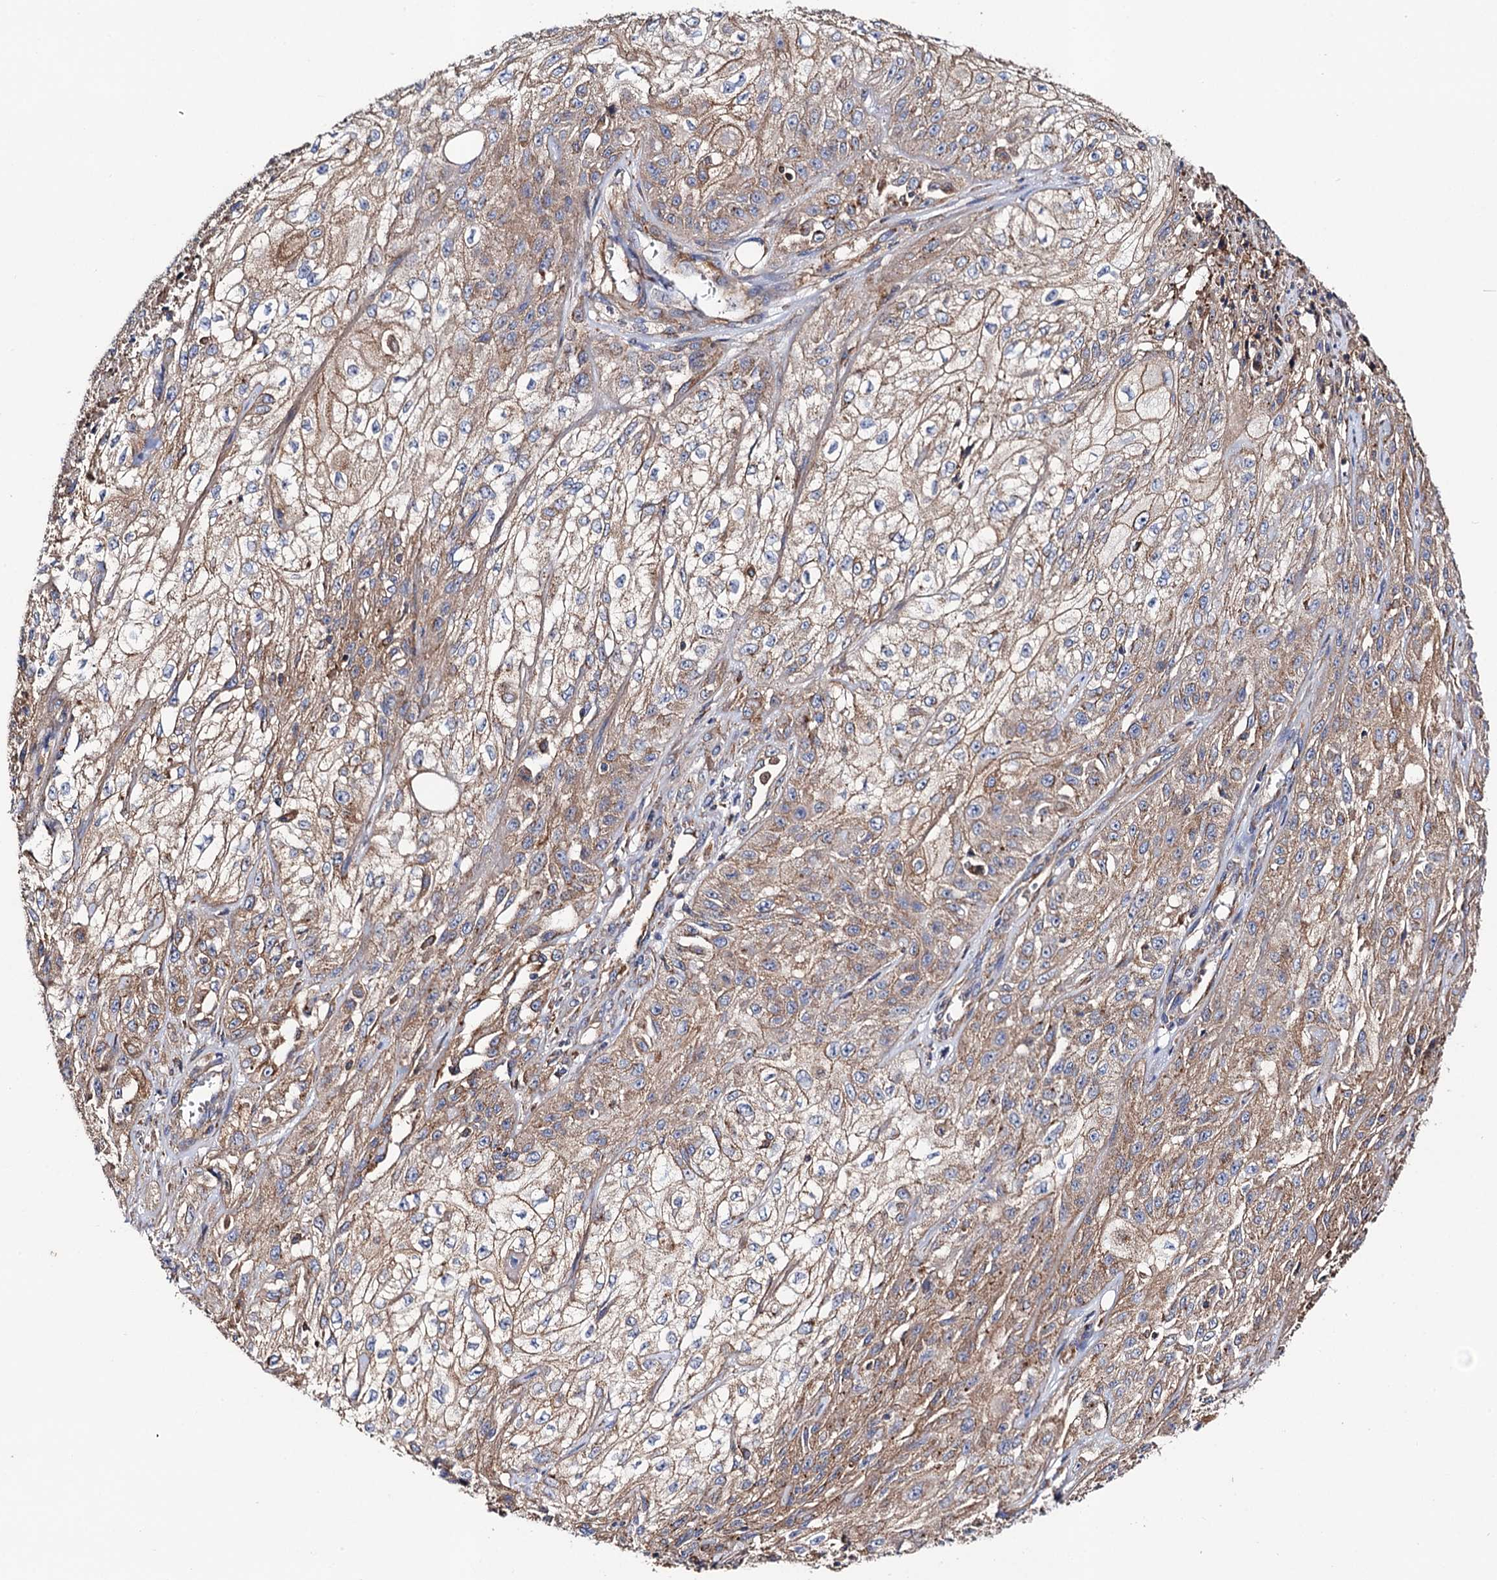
{"staining": {"intensity": "moderate", "quantity": "25%-75%", "location": "cytoplasmic/membranous"}, "tissue": "skin cancer", "cell_type": "Tumor cells", "image_type": "cancer", "snomed": [{"axis": "morphology", "description": "Squamous cell carcinoma, NOS"}, {"axis": "morphology", "description": "Squamous cell carcinoma, metastatic, NOS"}, {"axis": "topography", "description": "Skin"}, {"axis": "topography", "description": "Lymph node"}], "caption": "Protein expression analysis of skin metastatic squamous cell carcinoma shows moderate cytoplasmic/membranous staining in approximately 25%-75% of tumor cells. (DAB = brown stain, brightfield microscopy at high magnification).", "gene": "DYDC1", "patient": {"sex": "male", "age": 75}}